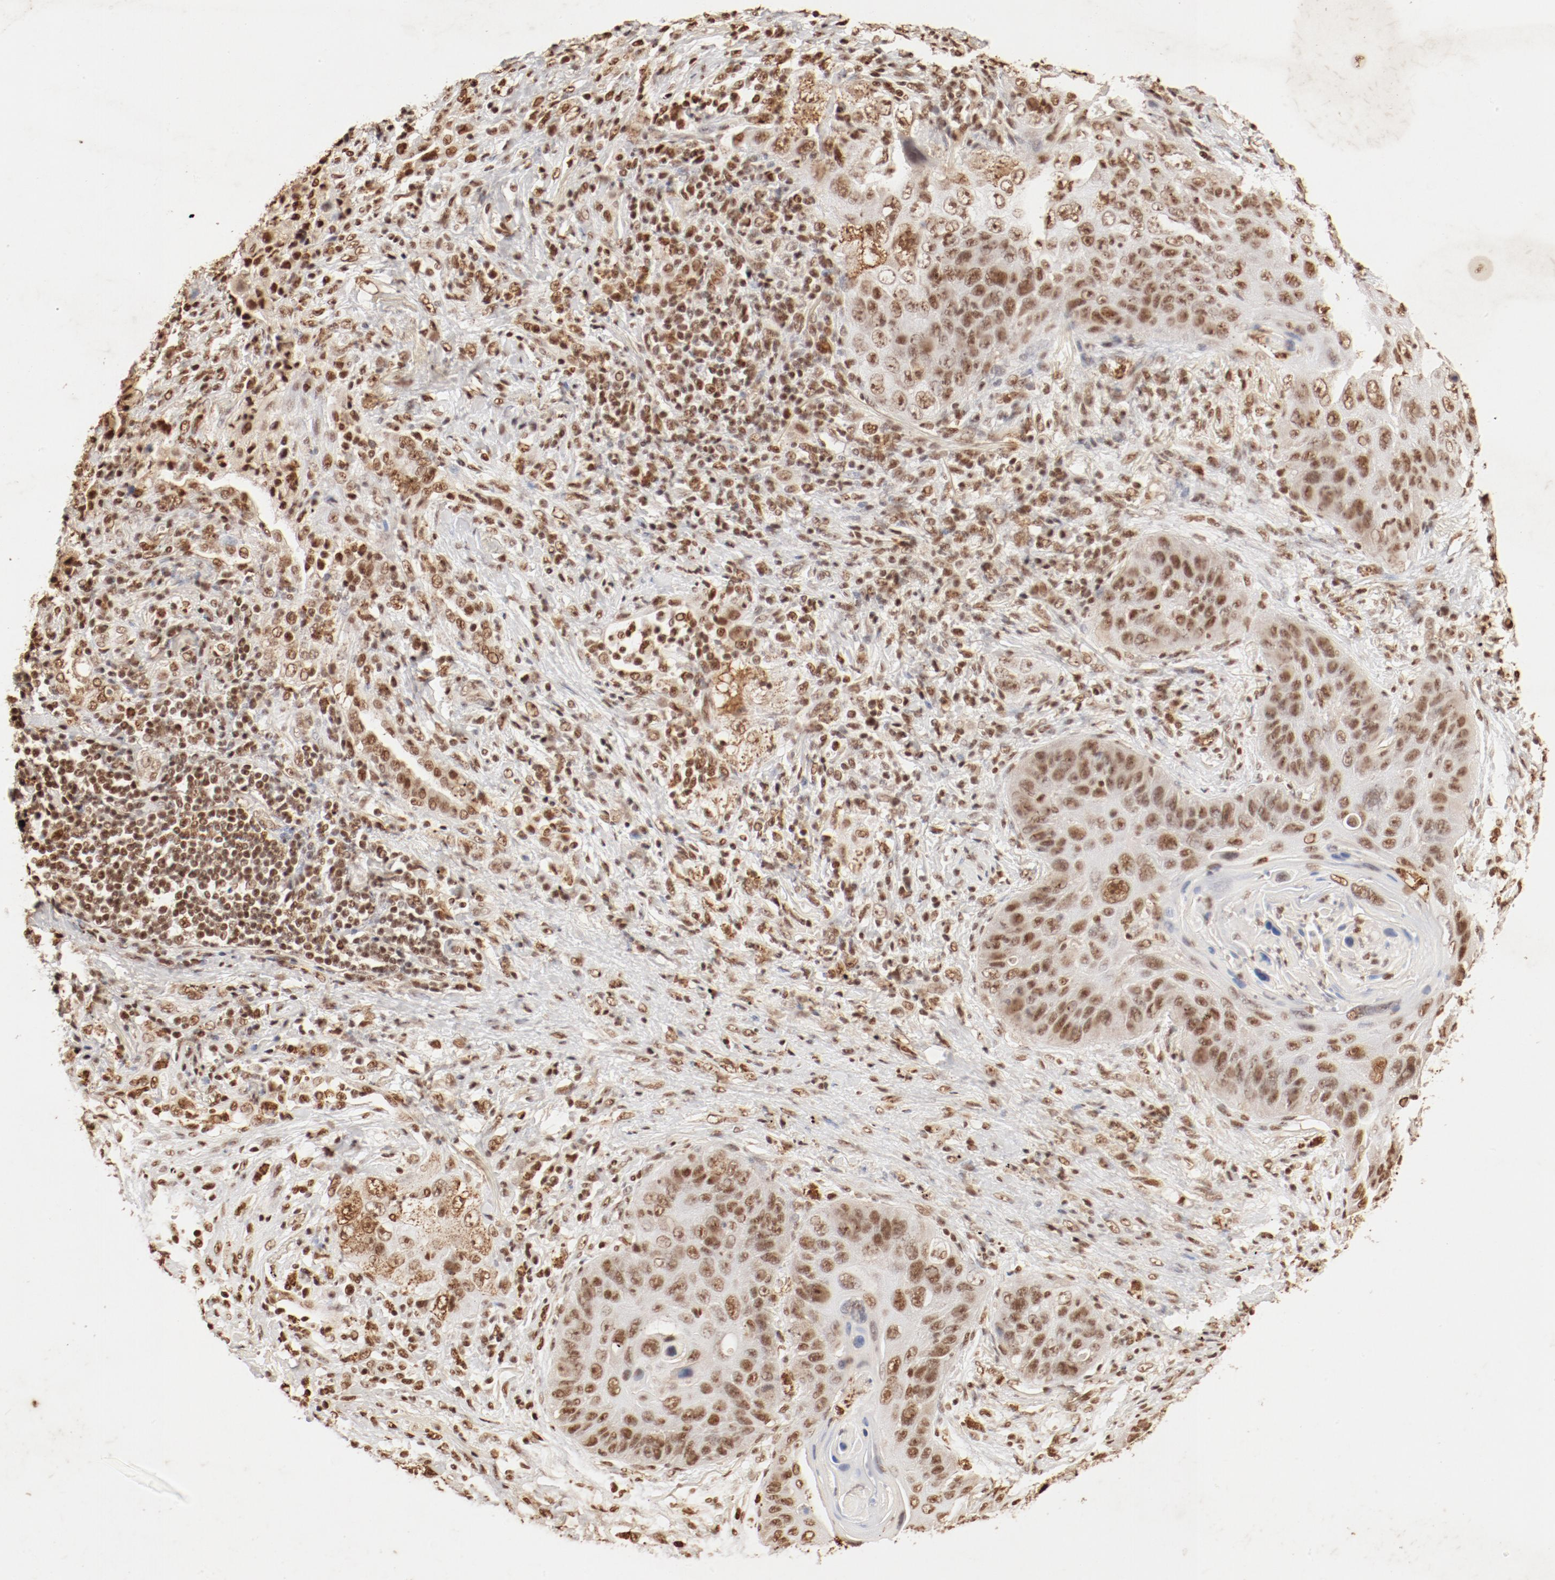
{"staining": {"intensity": "strong", "quantity": ">75%", "location": "nuclear"}, "tissue": "lung cancer", "cell_type": "Tumor cells", "image_type": "cancer", "snomed": [{"axis": "morphology", "description": "Squamous cell carcinoma, NOS"}, {"axis": "topography", "description": "Lung"}], "caption": "This image displays lung cancer stained with immunohistochemistry (IHC) to label a protein in brown. The nuclear of tumor cells show strong positivity for the protein. Nuclei are counter-stained blue.", "gene": "FAM50A", "patient": {"sex": "female", "age": 67}}